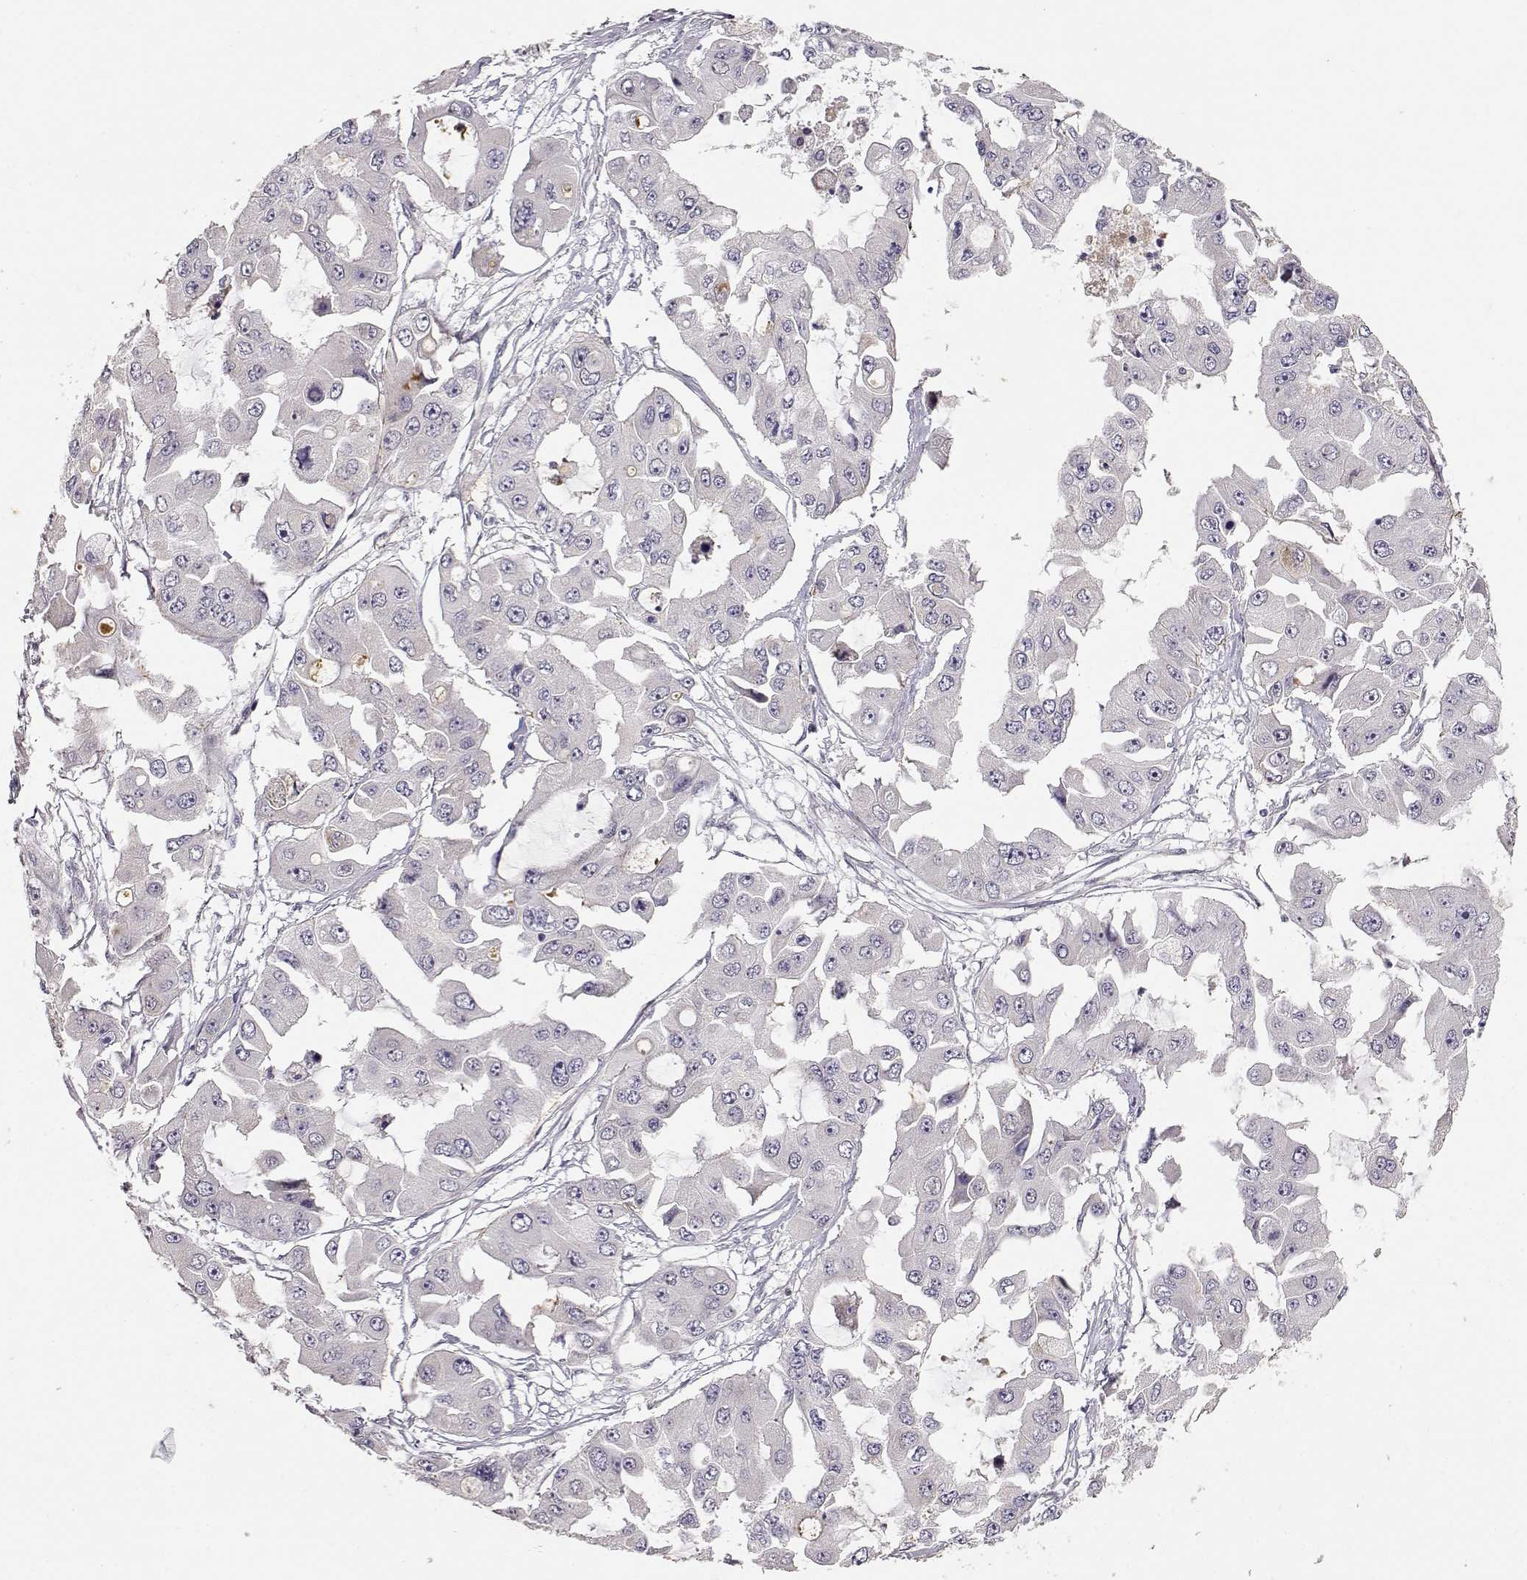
{"staining": {"intensity": "negative", "quantity": "none", "location": "none"}, "tissue": "ovarian cancer", "cell_type": "Tumor cells", "image_type": "cancer", "snomed": [{"axis": "morphology", "description": "Cystadenocarcinoma, serous, NOS"}, {"axis": "topography", "description": "Ovary"}], "caption": "Protein analysis of ovarian cancer (serous cystadenocarcinoma) shows no significant positivity in tumor cells.", "gene": "LAMA5", "patient": {"sex": "female", "age": 56}}